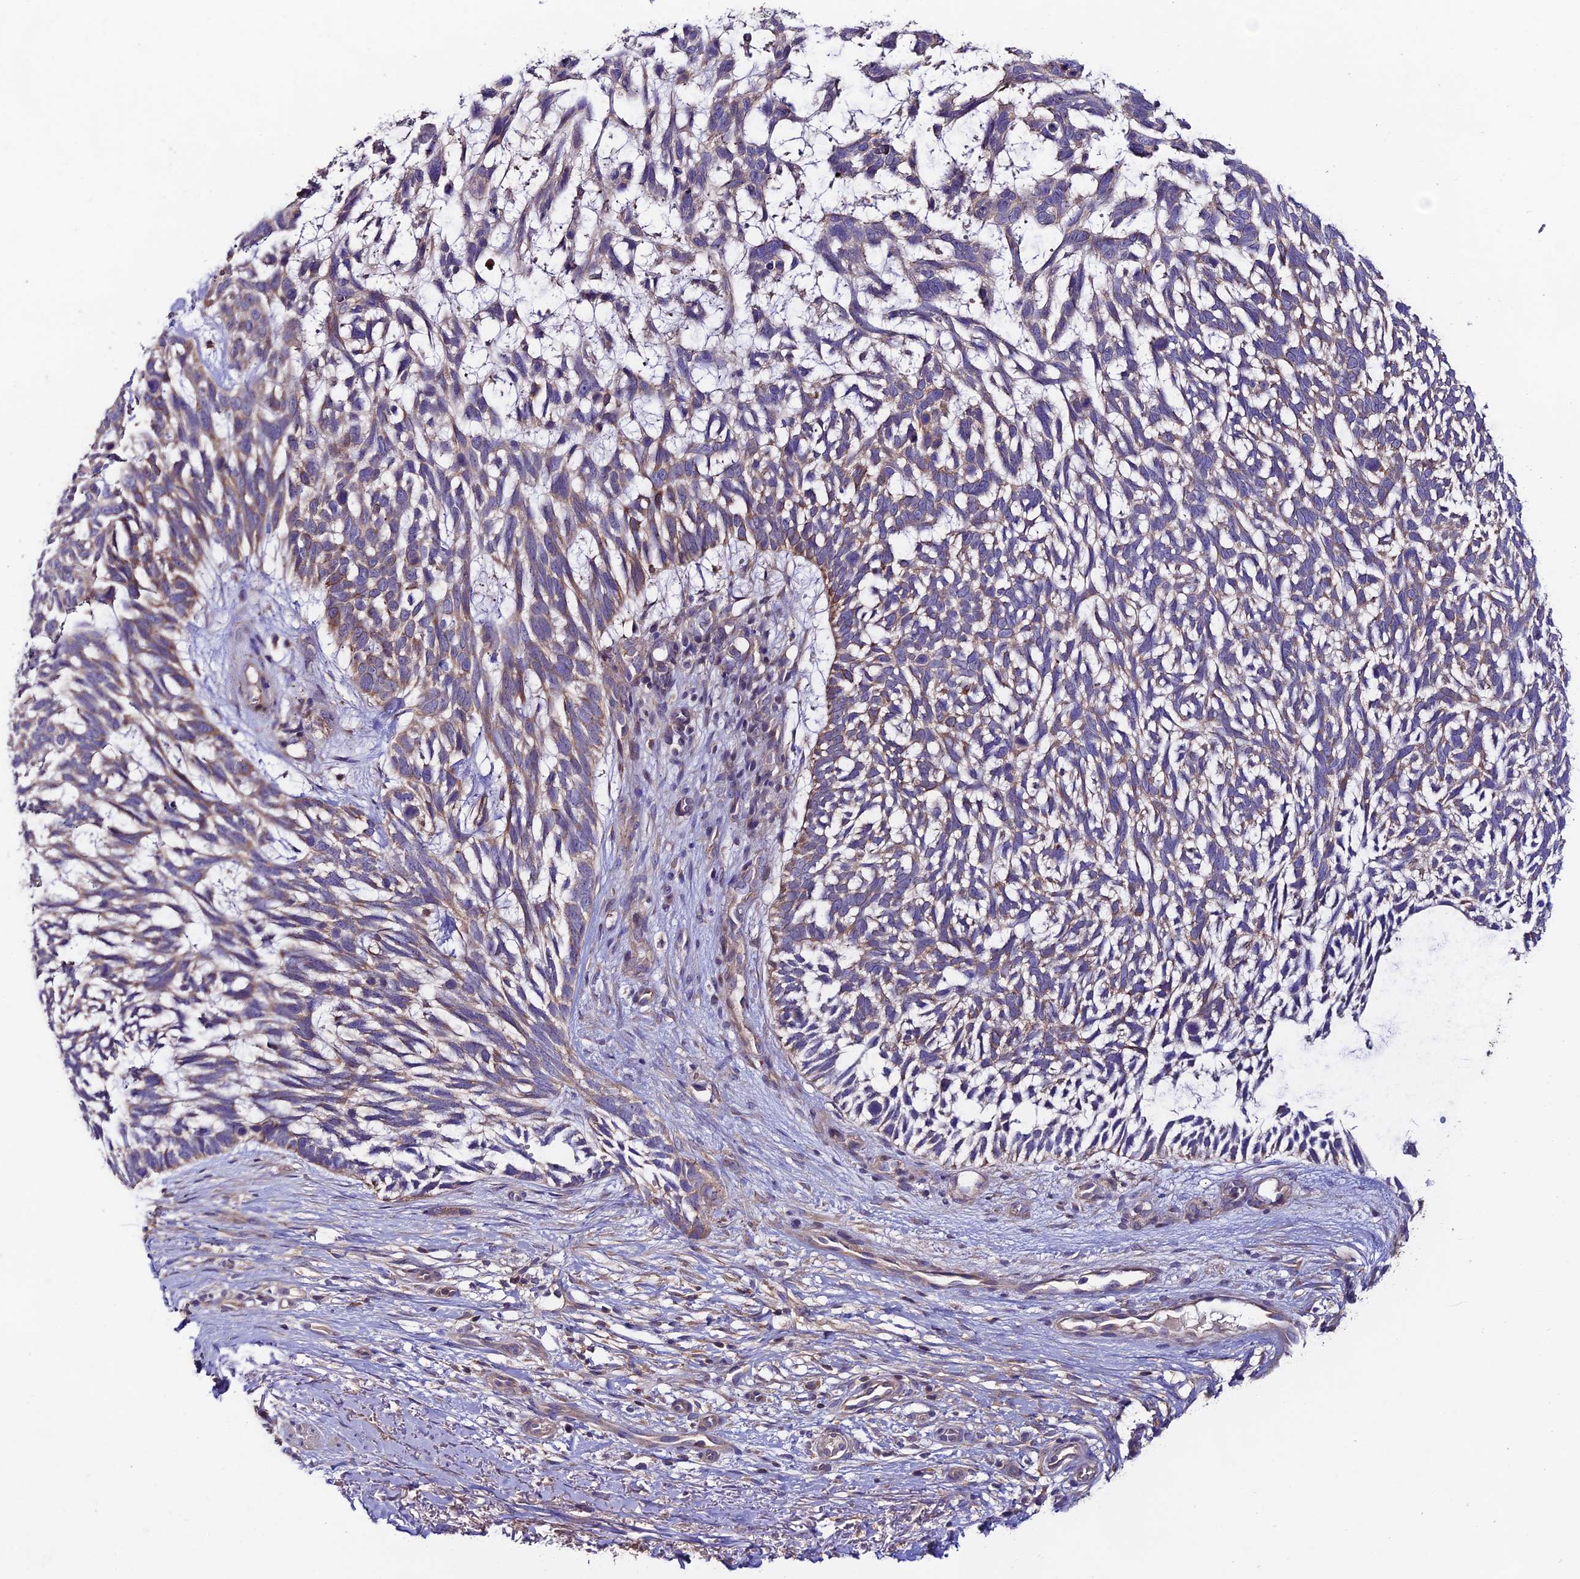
{"staining": {"intensity": "weak", "quantity": "25%-75%", "location": "cytoplasmic/membranous"}, "tissue": "skin cancer", "cell_type": "Tumor cells", "image_type": "cancer", "snomed": [{"axis": "morphology", "description": "Basal cell carcinoma"}, {"axis": "topography", "description": "Skin"}], "caption": "This micrograph displays skin cancer stained with immunohistochemistry (IHC) to label a protein in brown. The cytoplasmic/membranous of tumor cells show weak positivity for the protein. Nuclei are counter-stained blue.", "gene": "BRME1", "patient": {"sex": "male", "age": 88}}